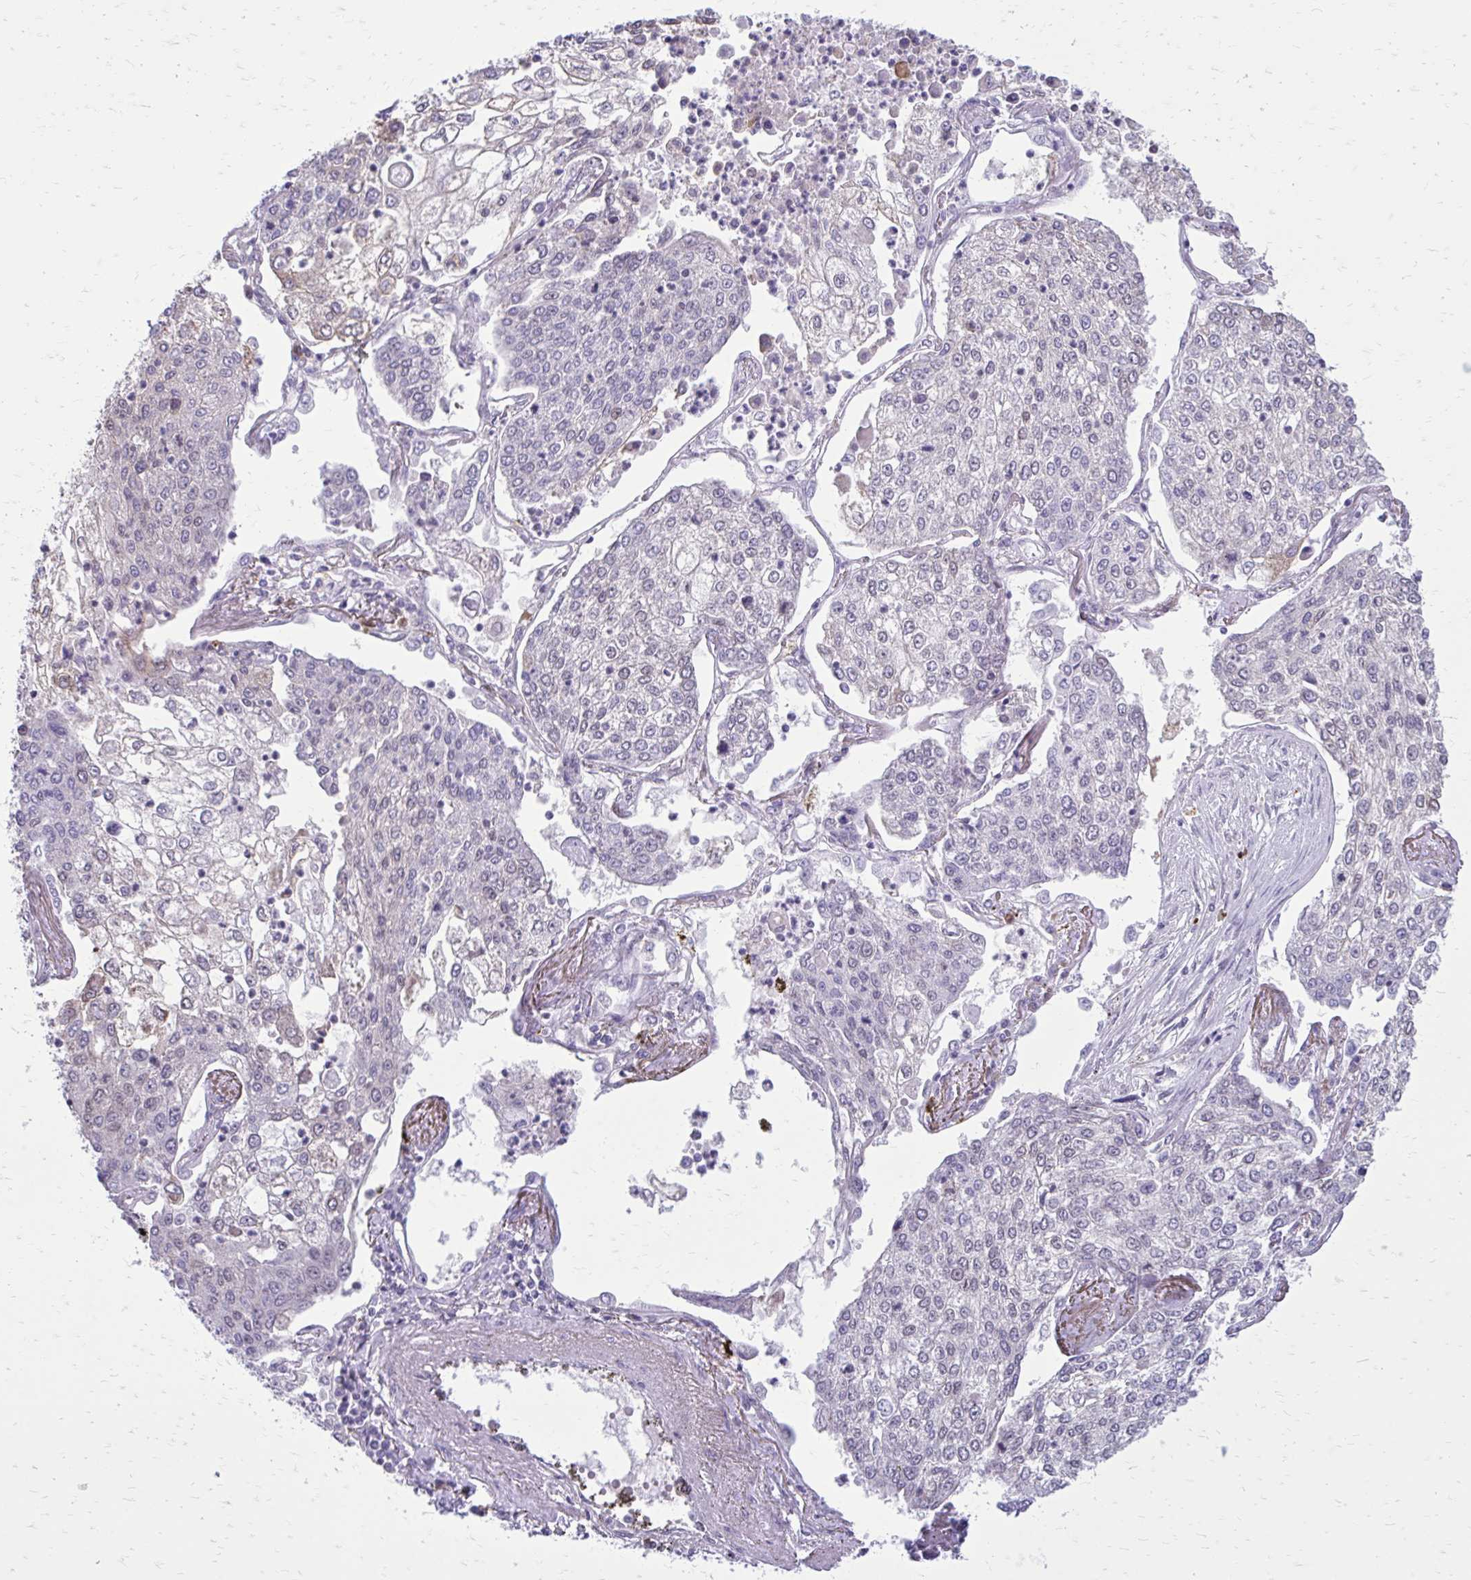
{"staining": {"intensity": "negative", "quantity": "none", "location": "none"}, "tissue": "lung cancer", "cell_type": "Tumor cells", "image_type": "cancer", "snomed": [{"axis": "morphology", "description": "Squamous cell carcinoma, NOS"}, {"axis": "topography", "description": "Lung"}], "caption": "A micrograph of lung squamous cell carcinoma stained for a protein shows no brown staining in tumor cells.", "gene": "PROSER1", "patient": {"sex": "male", "age": 74}}